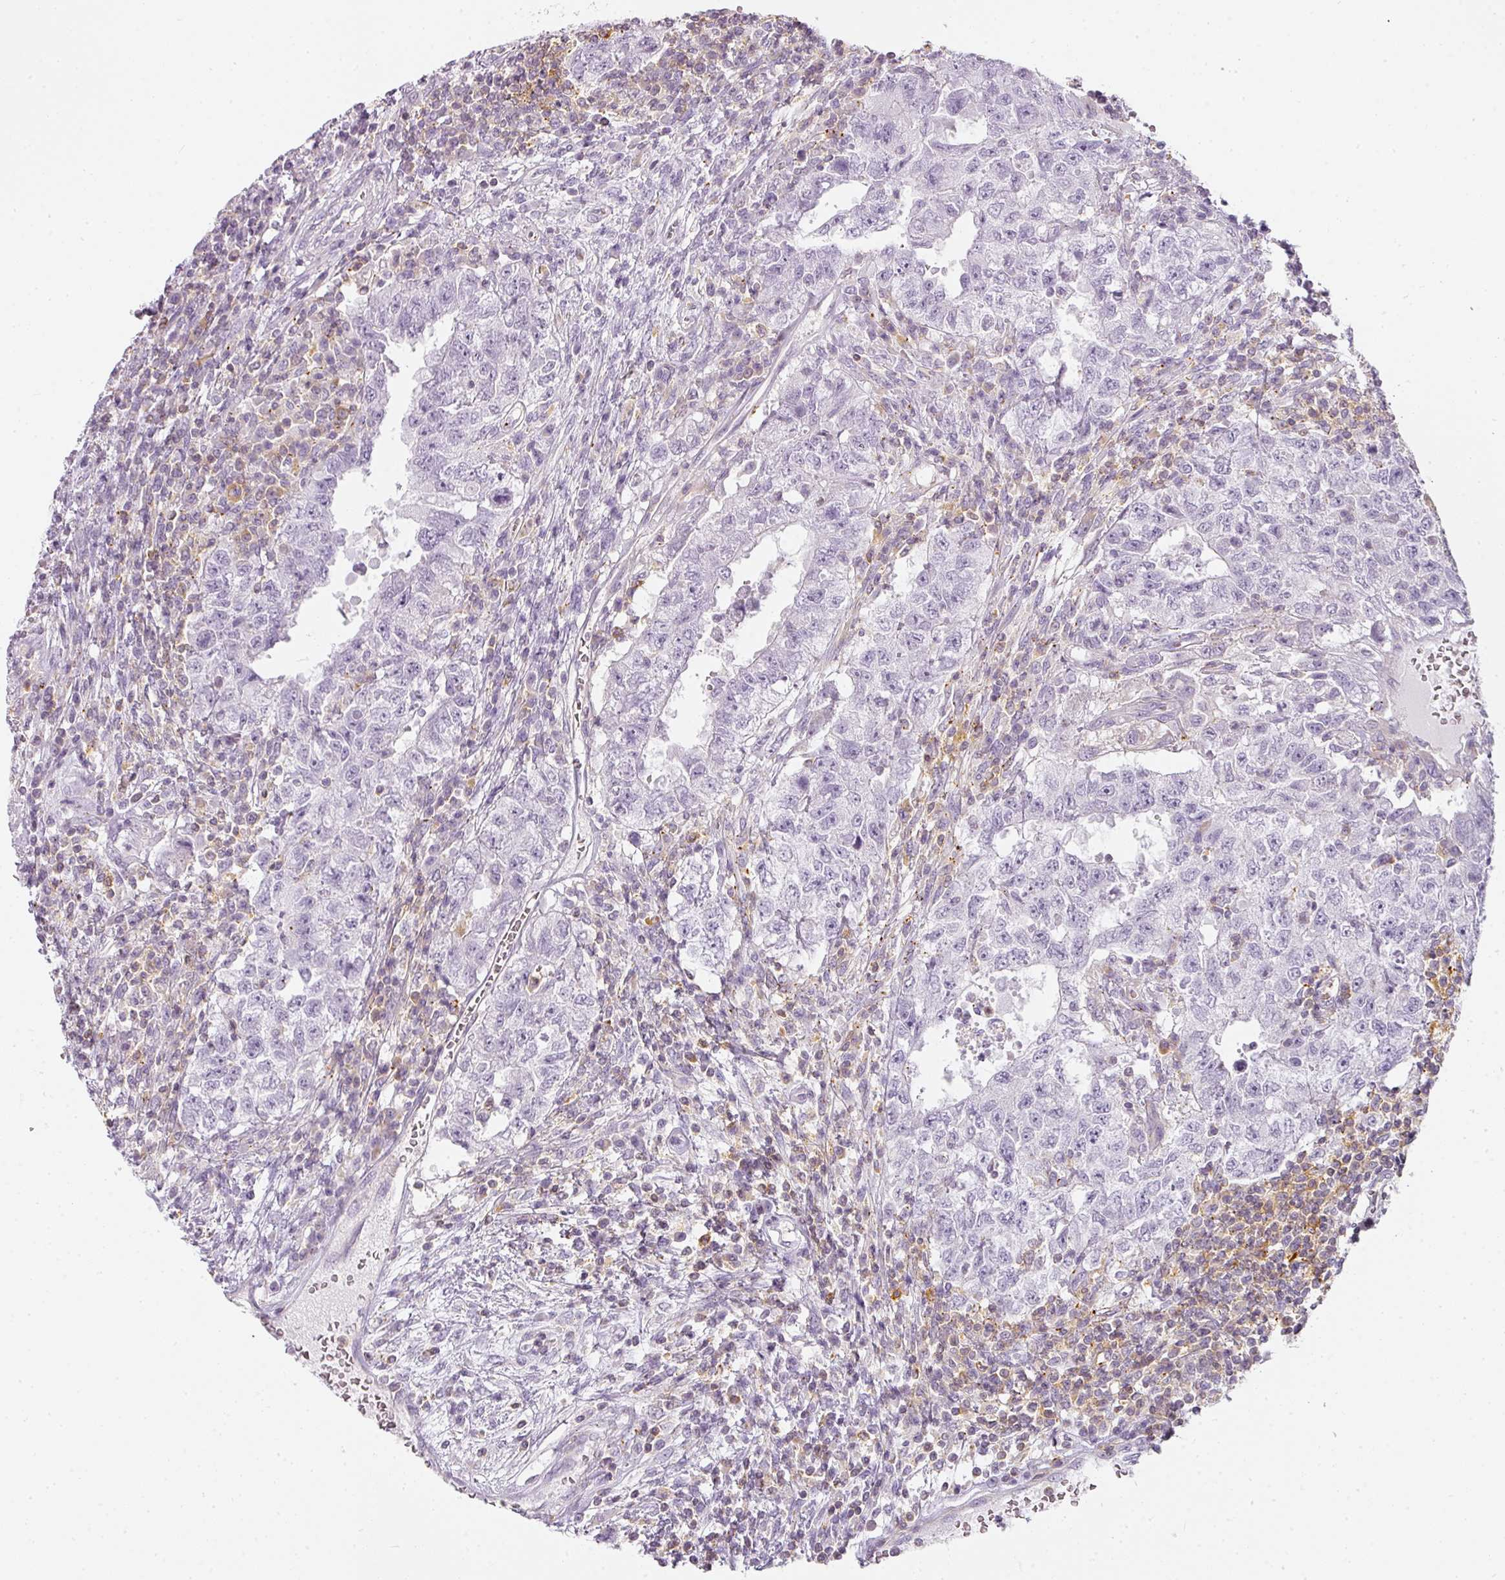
{"staining": {"intensity": "negative", "quantity": "none", "location": "none"}, "tissue": "testis cancer", "cell_type": "Tumor cells", "image_type": "cancer", "snomed": [{"axis": "morphology", "description": "Carcinoma, Embryonal, NOS"}, {"axis": "topography", "description": "Testis"}], "caption": "There is no significant staining in tumor cells of testis cancer. (Stains: DAB IHC with hematoxylin counter stain, Microscopy: brightfield microscopy at high magnification).", "gene": "TMEM42", "patient": {"sex": "male", "age": 26}}